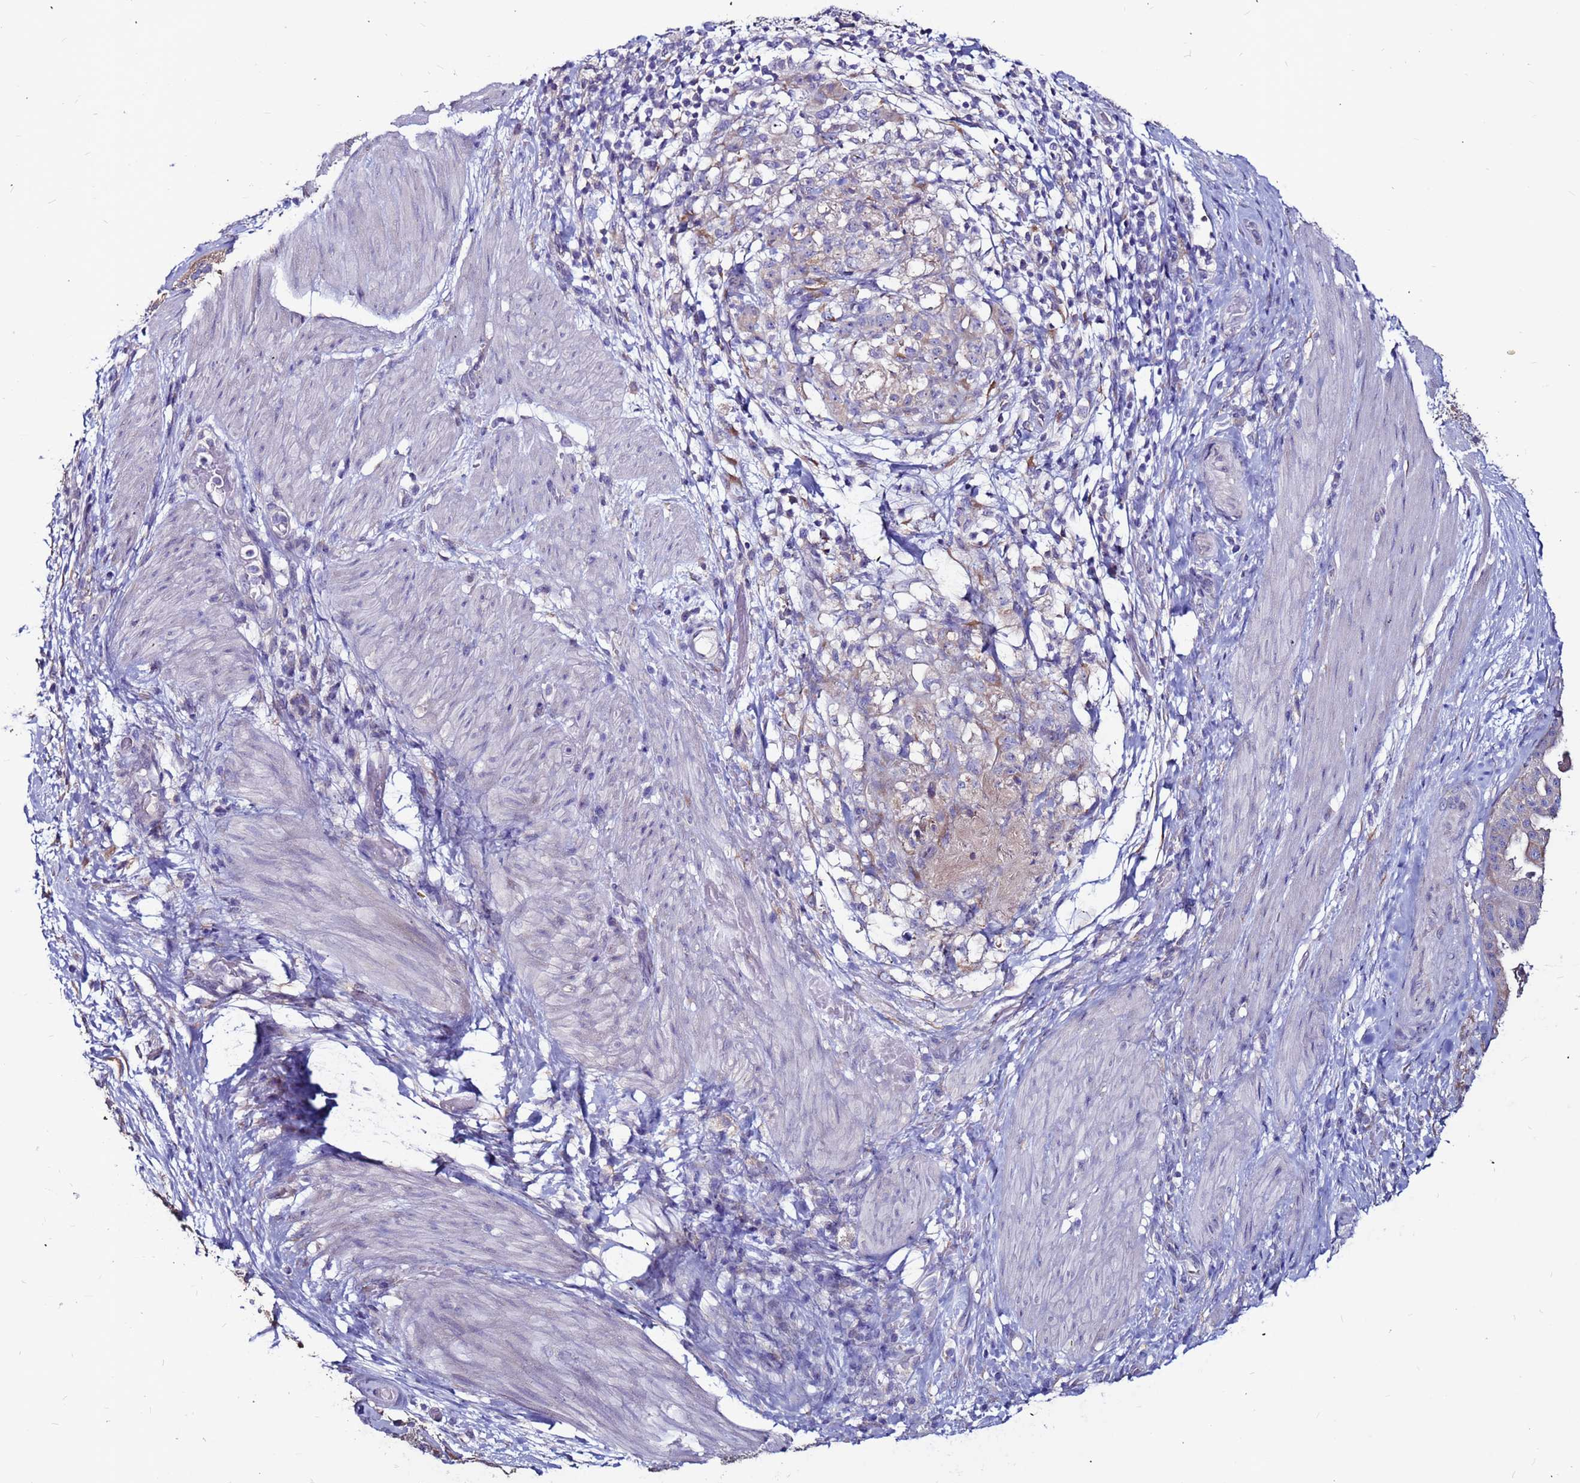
{"staining": {"intensity": "weak", "quantity": "<25%", "location": "cytoplasmic/membranous"}, "tissue": "stomach cancer", "cell_type": "Tumor cells", "image_type": "cancer", "snomed": [{"axis": "morphology", "description": "Adenocarcinoma, NOS"}, {"axis": "topography", "description": "Stomach"}], "caption": "This is a micrograph of immunohistochemistry (IHC) staining of stomach adenocarcinoma, which shows no positivity in tumor cells.", "gene": "SLC44A3", "patient": {"sex": "male", "age": 48}}